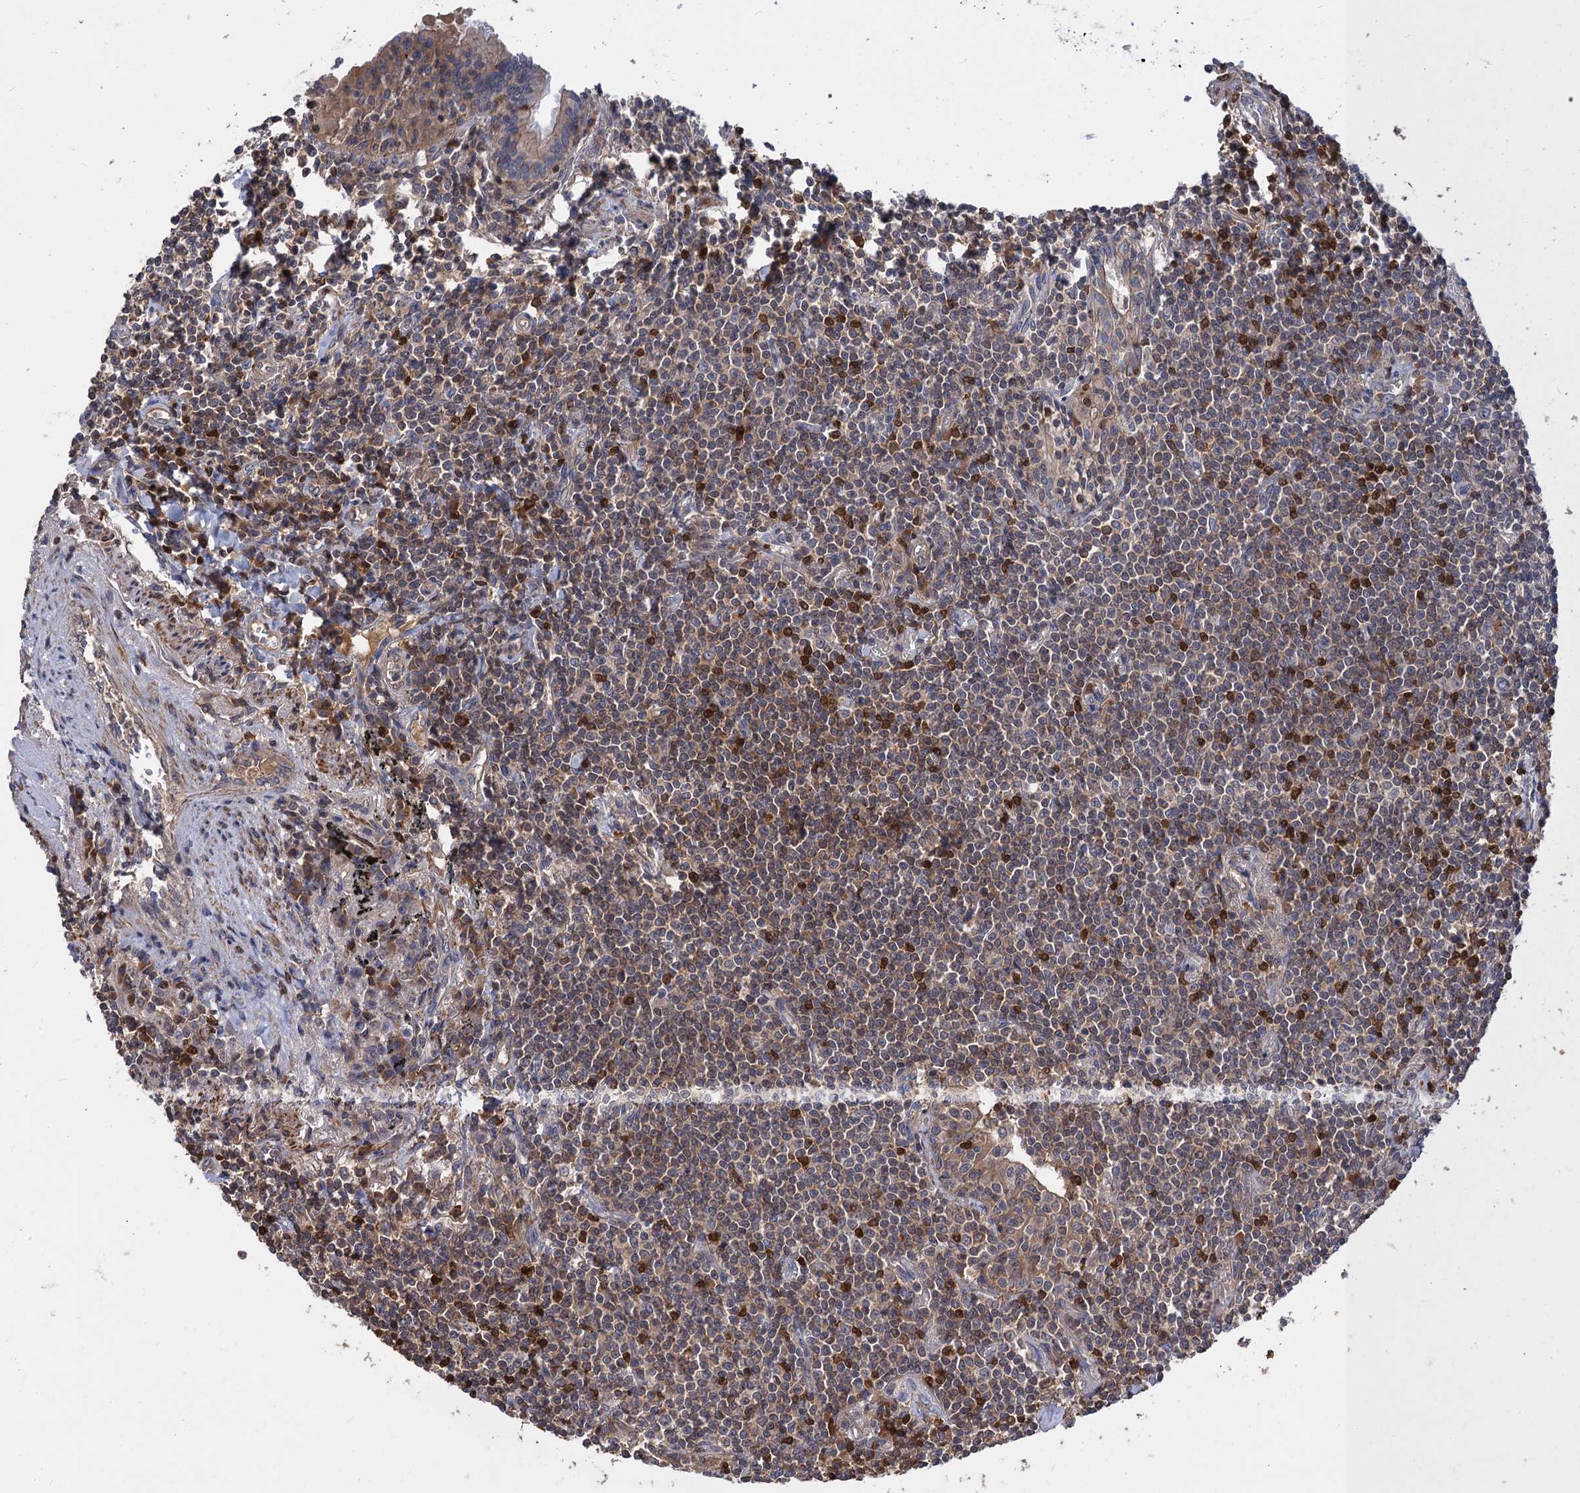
{"staining": {"intensity": "moderate", "quantity": "<25%", "location": "cytoplasmic/membranous"}, "tissue": "lymphoma", "cell_type": "Tumor cells", "image_type": "cancer", "snomed": [{"axis": "morphology", "description": "Malignant lymphoma, non-Hodgkin's type, Low grade"}, {"axis": "topography", "description": "Lung"}], "caption": "Immunohistochemistry (IHC) (DAB (3,3'-diaminobenzidine)) staining of malignant lymphoma, non-Hodgkin's type (low-grade) exhibits moderate cytoplasmic/membranous protein positivity in about <25% of tumor cells.", "gene": "DGKA", "patient": {"sex": "female", "age": 71}}